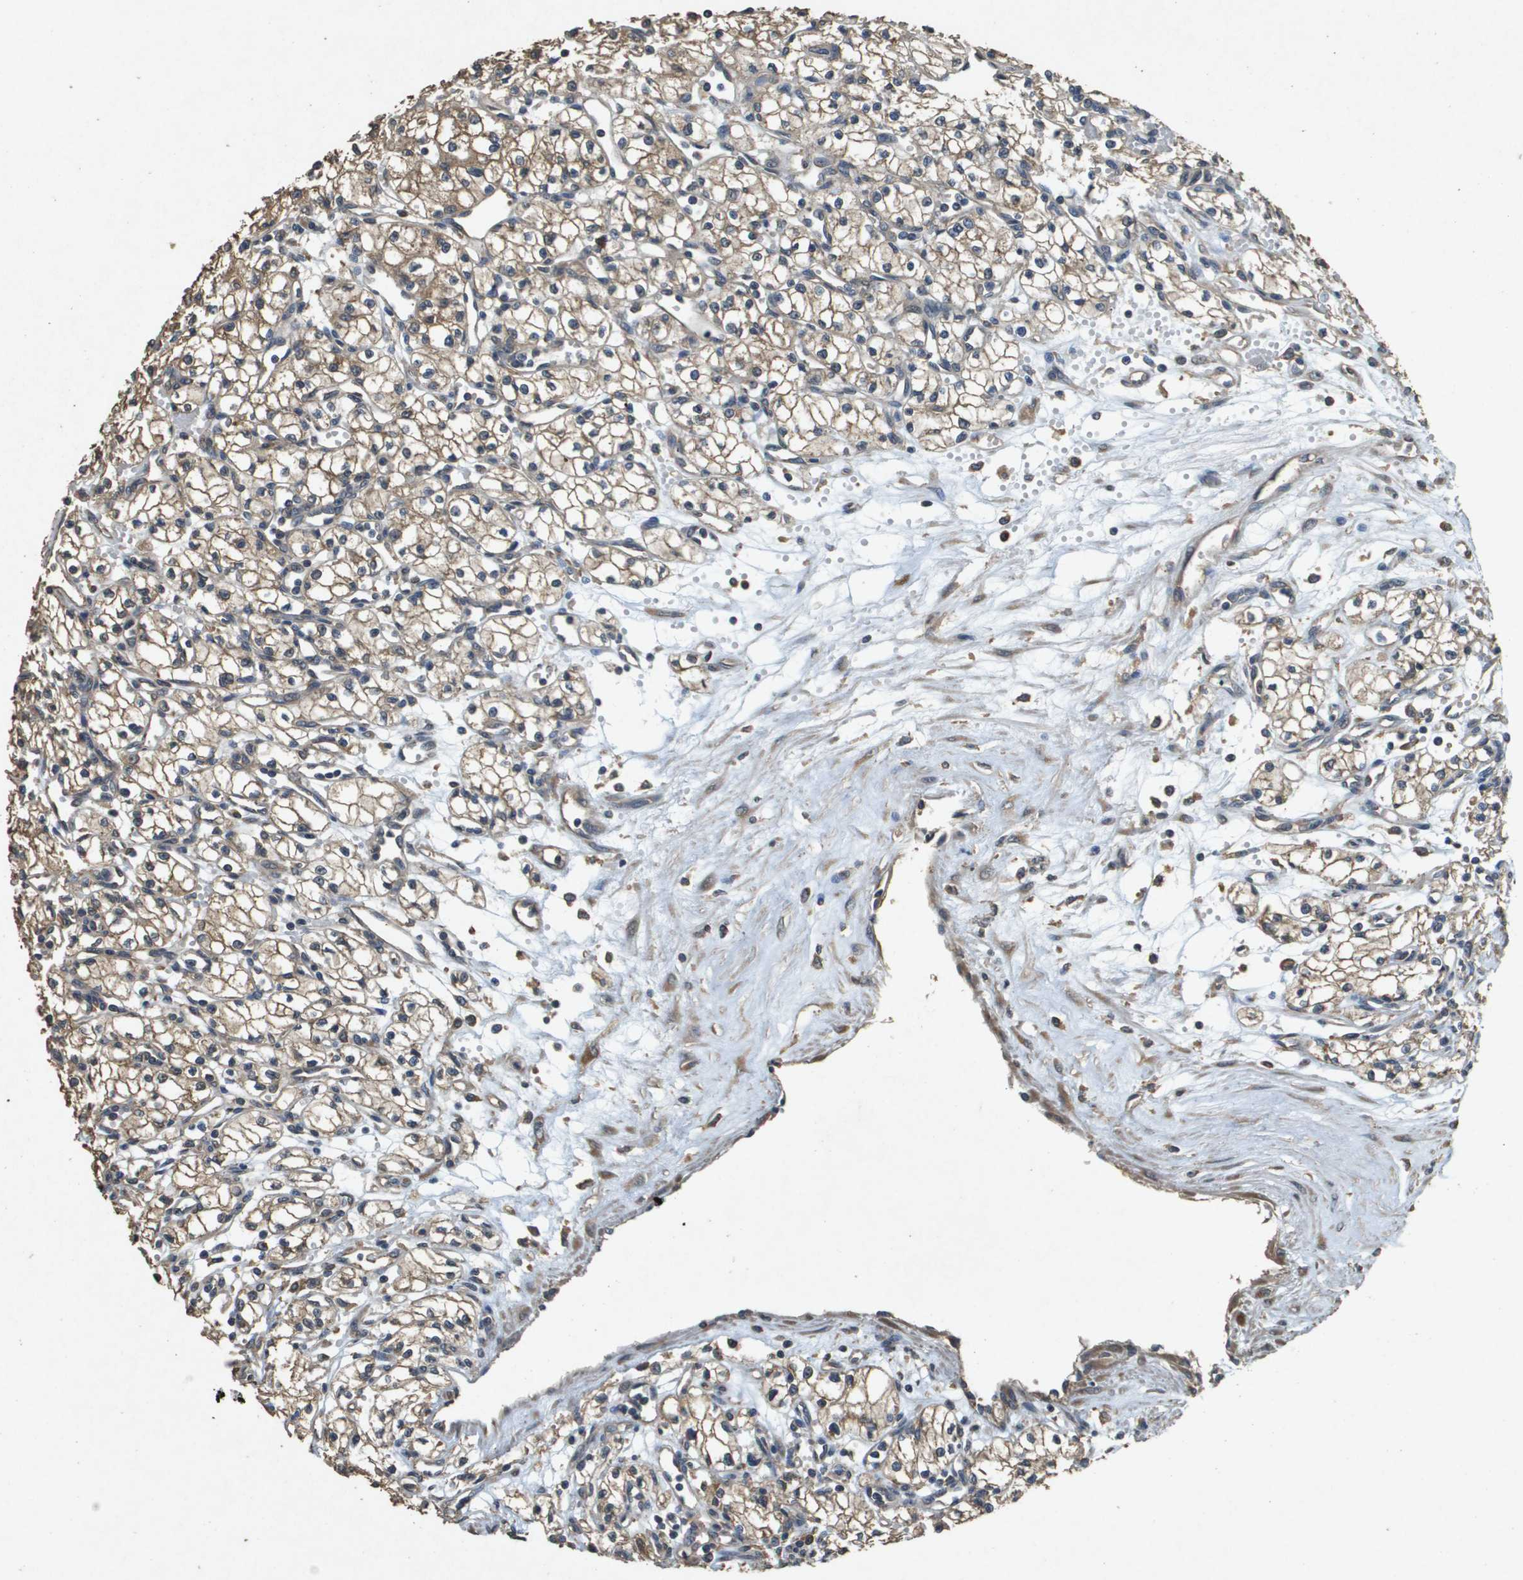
{"staining": {"intensity": "weak", "quantity": ">75%", "location": "cytoplasmic/membranous"}, "tissue": "renal cancer", "cell_type": "Tumor cells", "image_type": "cancer", "snomed": [{"axis": "morphology", "description": "Normal tissue, NOS"}, {"axis": "morphology", "description": "Adenocarcinoma, NOS"}, {"axis": "topography", "description": "Kidney"}], "caption": "This micrograph displays immunohistochemistry (IHC) staining of human renal cancer (adenocarcinoma), with low weak cytoplasmic/membranous staining in approximately >75% of tumor cells.", "gene": "RAB6B", "patient": {"sex": "male", "age": 59}}